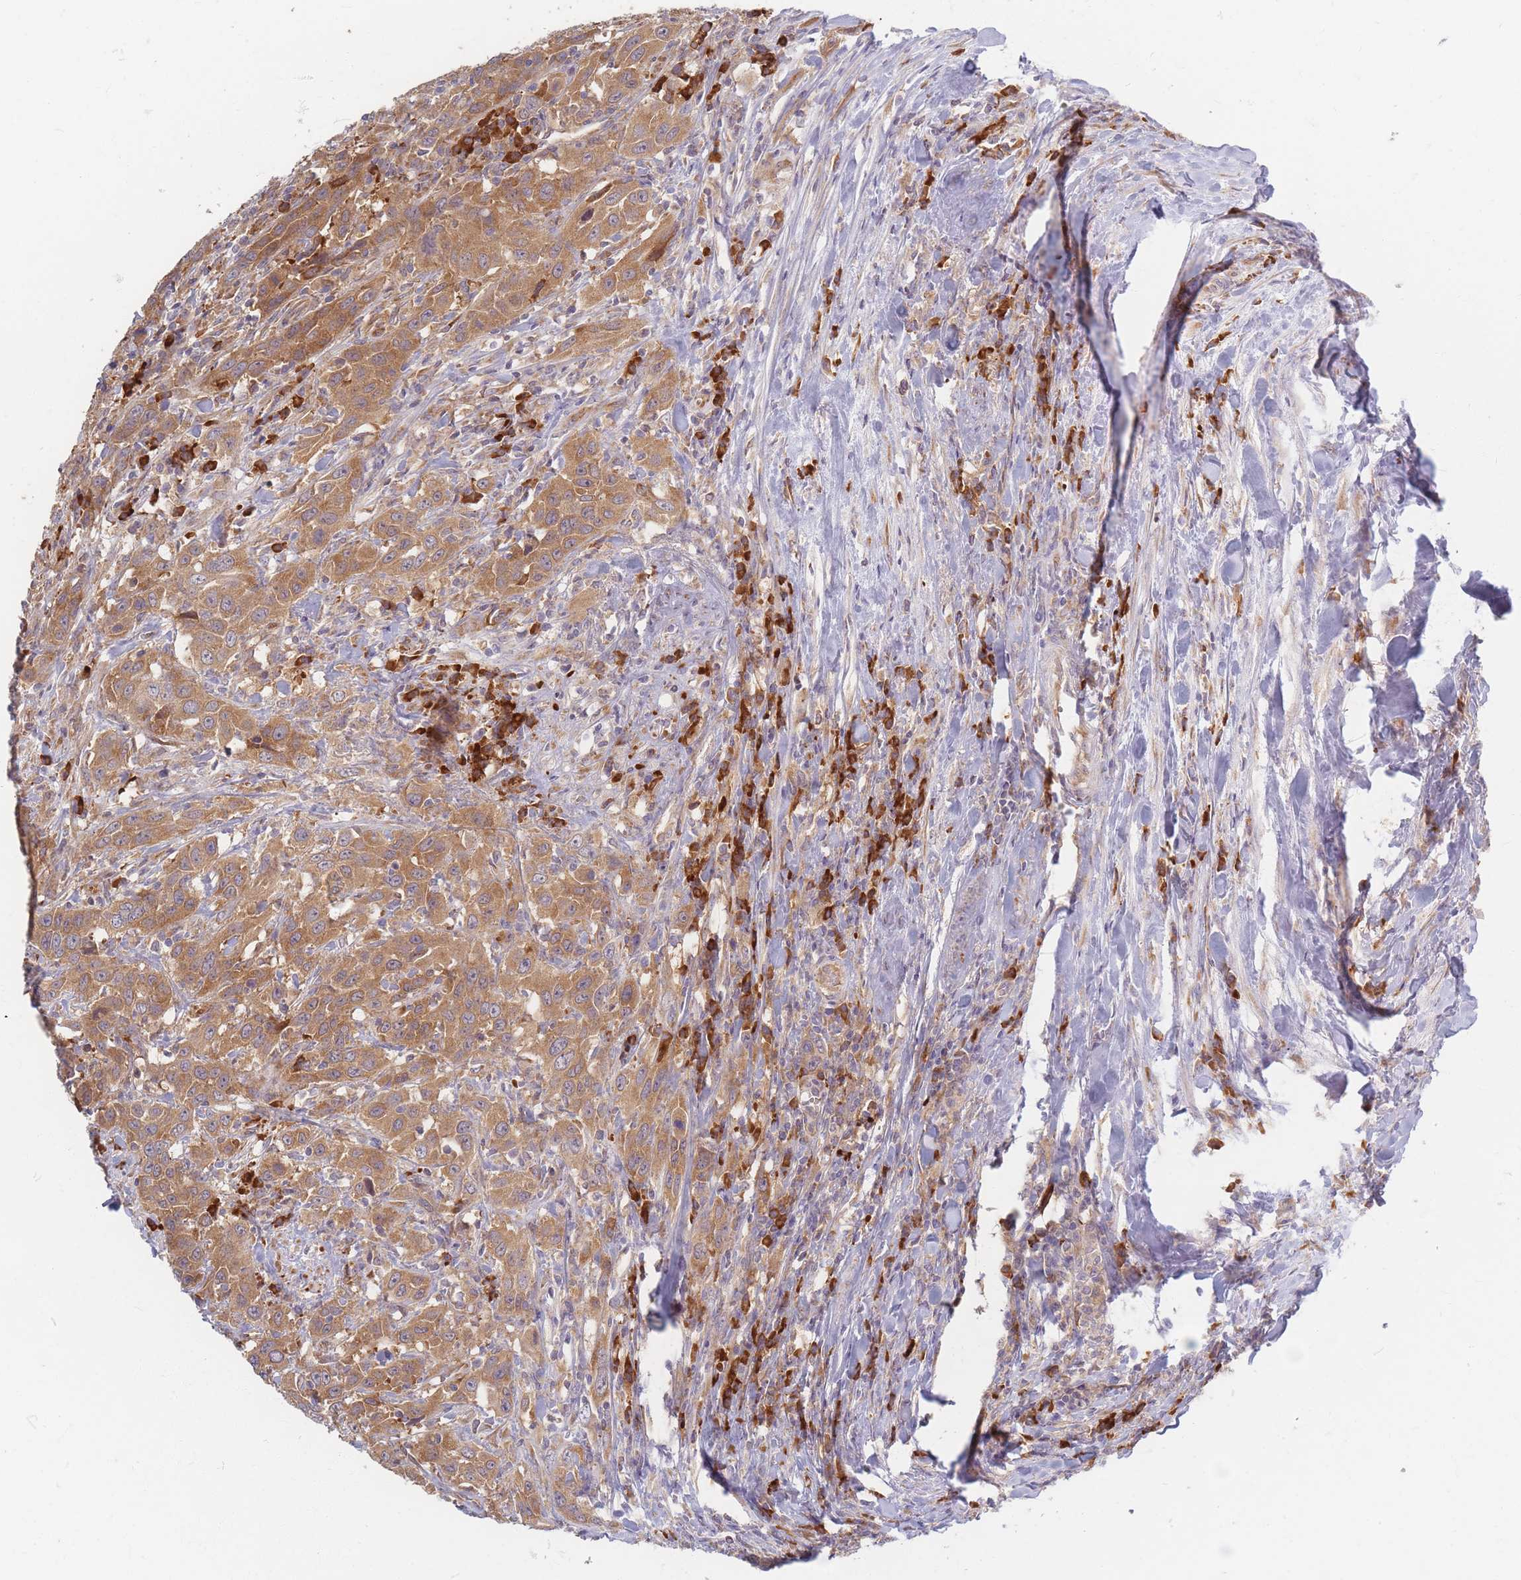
{"staining": {"intensity": "moderate", "quantity": ">75%", "location": "cytoplasmic/membranous"}, "tissue": "urothelial cancer", "cell_type": "Tumor cells", "image_type": "cancer", "snomed": [{"axis": "morphology", "description": "Urothelial carcinoma, High grade"}, {"axis": "topography", "description": "Urinary bladder"}], "caption": "Brown immunohistochemical staining in human urothelial cancer demonstrates moderate cytoplasmic/membranous expression in about >75% of tumor cells.", "gene": "SMIM14", "patient": {"sex": "male", "age": 61}}